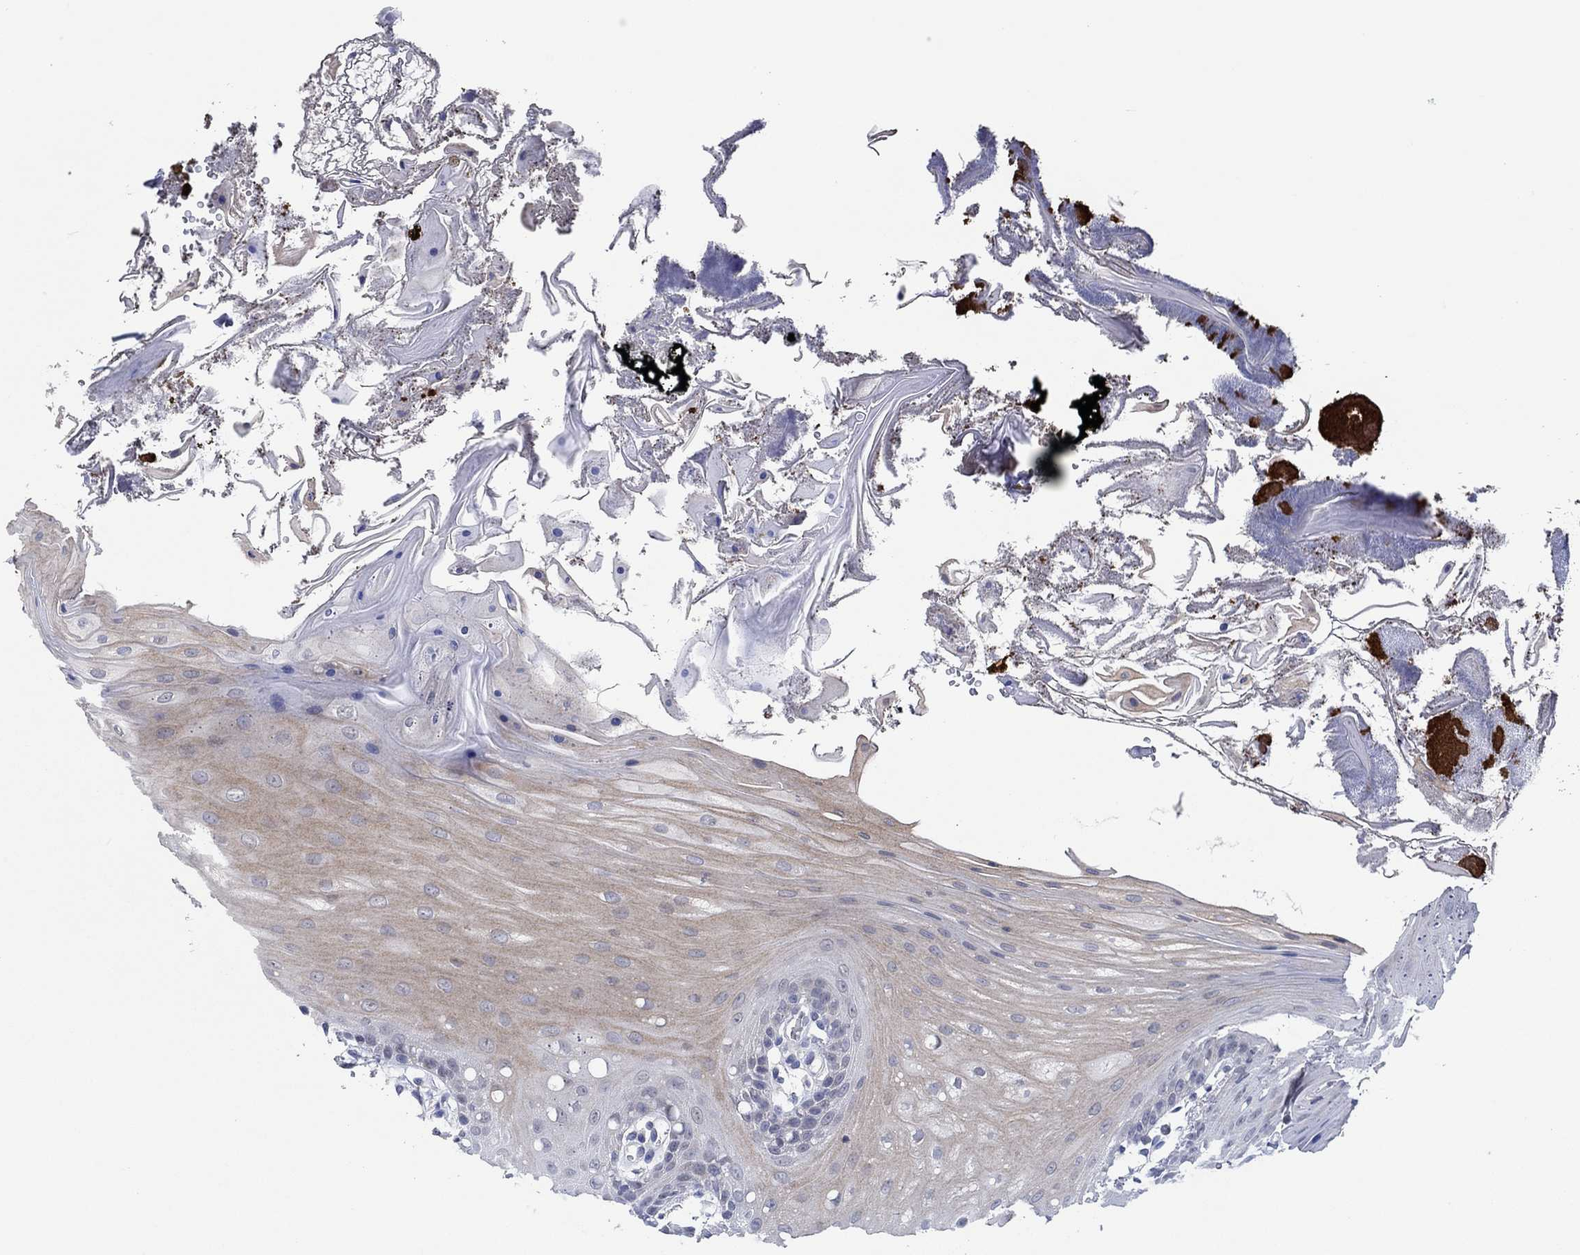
{"staining": {"intensity": "weak", "quantity": "25%-75%", "location": "cytoplasmic/membranous"}, "tissue": "oral mucosa", "cell_type": "Squamous epithelial cells", "image_type": "normal", "snomed": [{"axis": "morphology", "description": "Normal tissue, NOS"}, {"axis": "morphology", "description": "Squamous cell carcinoma, NOS"}, {"axis": "topography", "description": "Oral tissue"}, {"axis": "topography", "description": "Head-Neck"}], "caption": "Weak cytoplasmic/membranous positivity is appreciated in approximately 25%-75% of squamous epithelial cells in normal oral mucosa. The staining was performed using DAB to visualize the protein expression in brown, while the nuclei were stained in blue with hematoxylin (Magnification: 20x).", "gene": "PRRT3", "patient": {"sex": "male", "age": 69}}